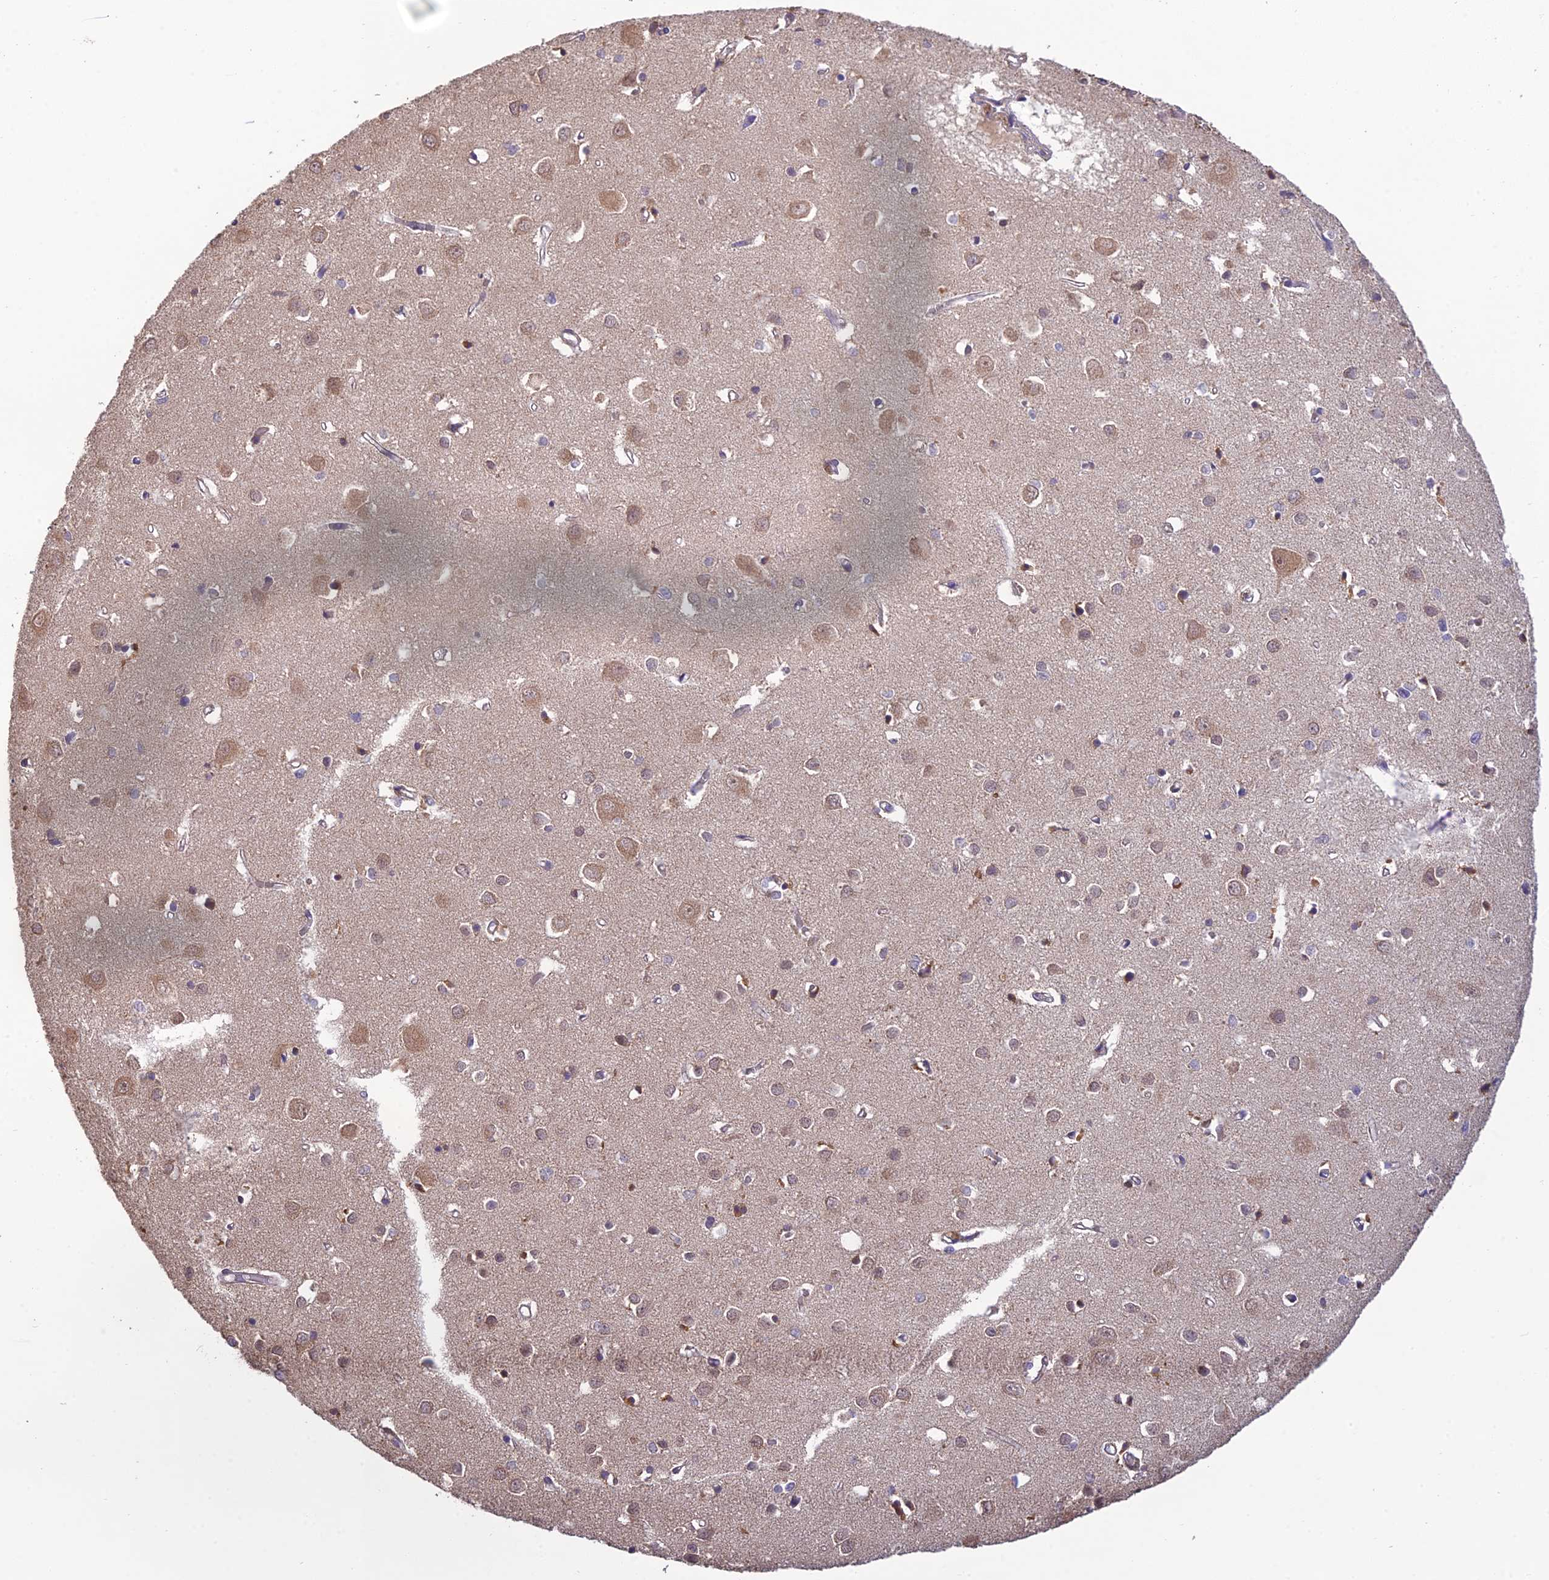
{"staining": {"intensity": "weak", "quantity": ">75%", "location": "cytoplasmic/membranous"}, "tissue": "cerebral cortex", "cell_type": "Endothelial cells", "image_type": "normal", "snomed": [{"axis": "morphology", "description": "Normal tissue, NOS"}, {"axis": "topography", "description": "Cerebral cortex"}], "caption": "Brown immunohistochemical staining in normal human cerebral cortex reveals weak cytoplasmic/membranous positivity in about >75% of endothelial cells. The protein is shown in brown color, while the nuclei are stained blue.", "gene": "MRNIP", "patient": {"sex": "female", "age": 64}}